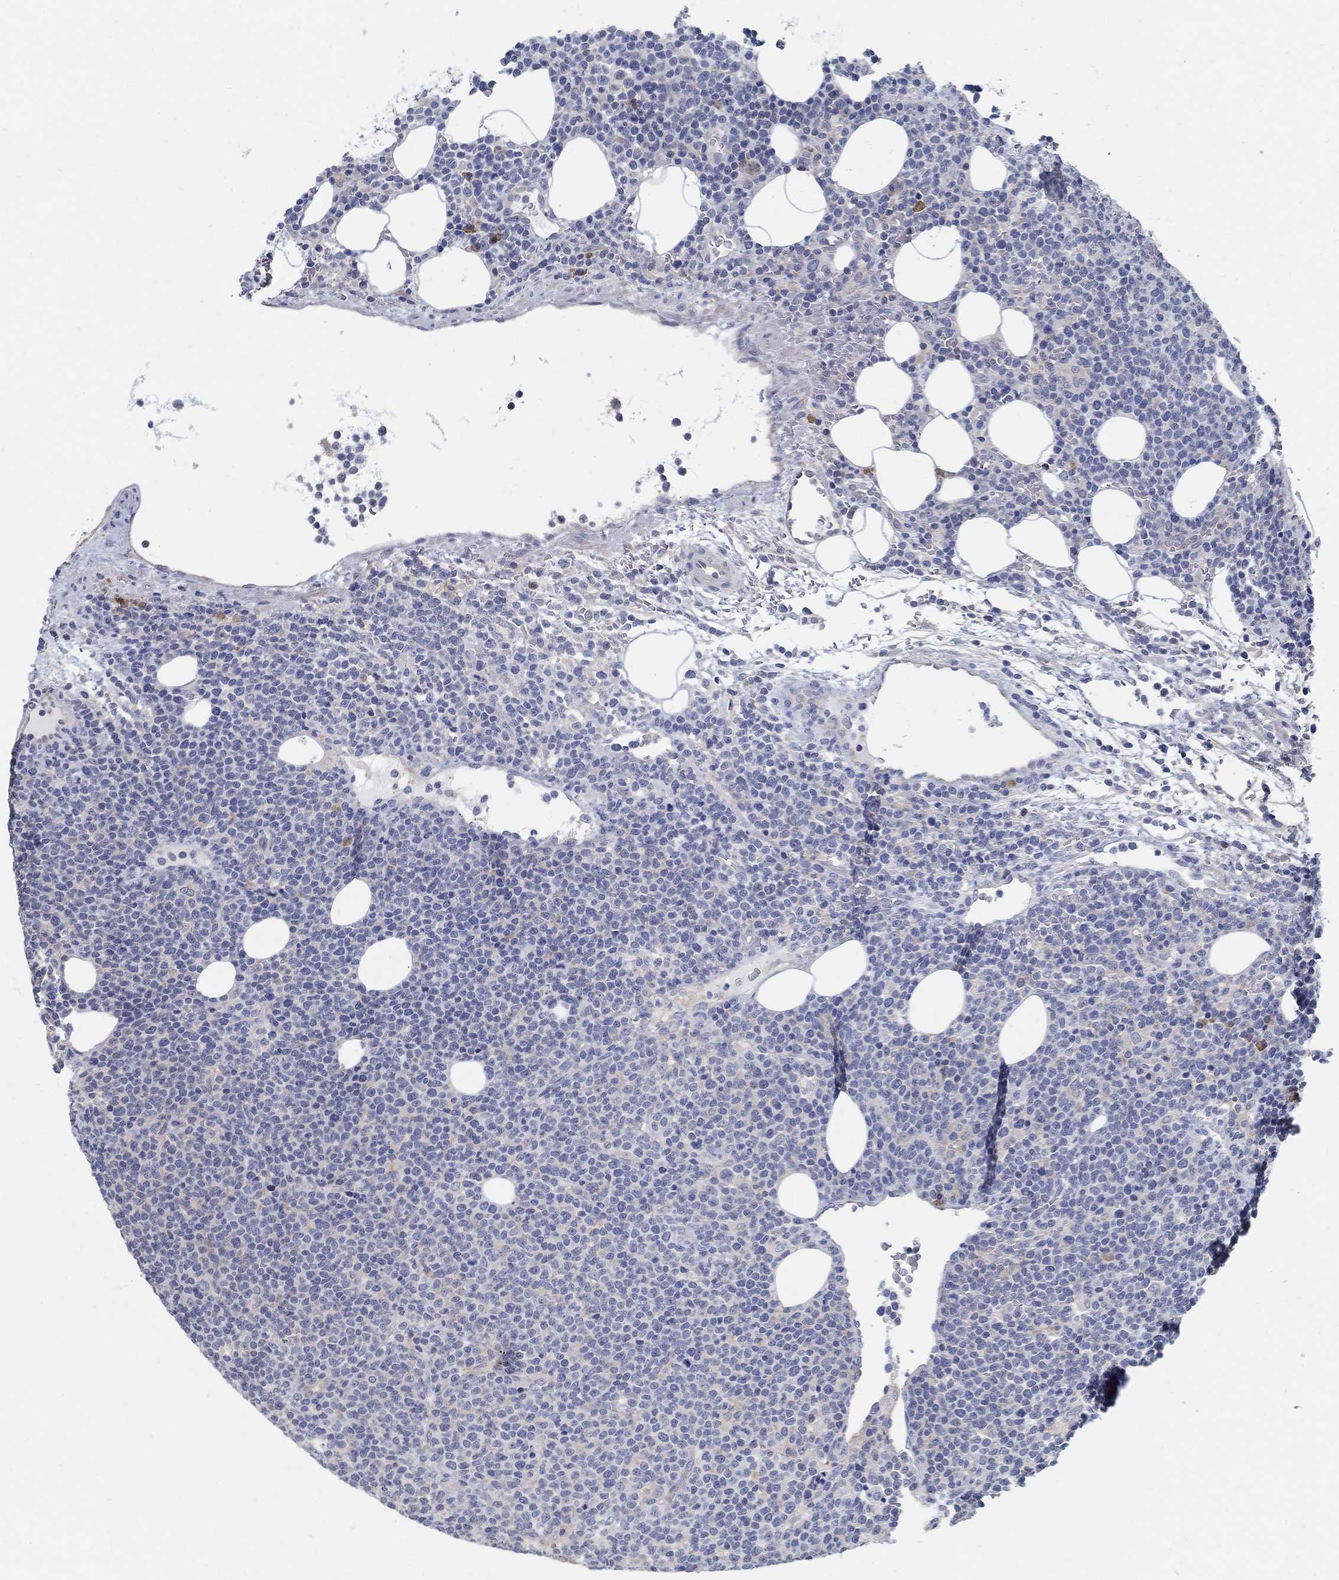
{"staining": {"intensity": "negative", "quantity": "none", "location": "none"}, "tissue": "lymphoma", "cell_type": "Tumor cells", "image_type": "cancer", "snomed": [{"axis": "morphology", "description": "Malignant lymphoma, non-Hodgkin's type, High grade"}, {"axis": "topography", "description": "Lymph node"}], "caption": "Immunohistochemical staining of lymphoma exhibits no significant staining in tumor cells.", "gene": "PCDH11X", "patient": {"sex": "male", "age": 61}}